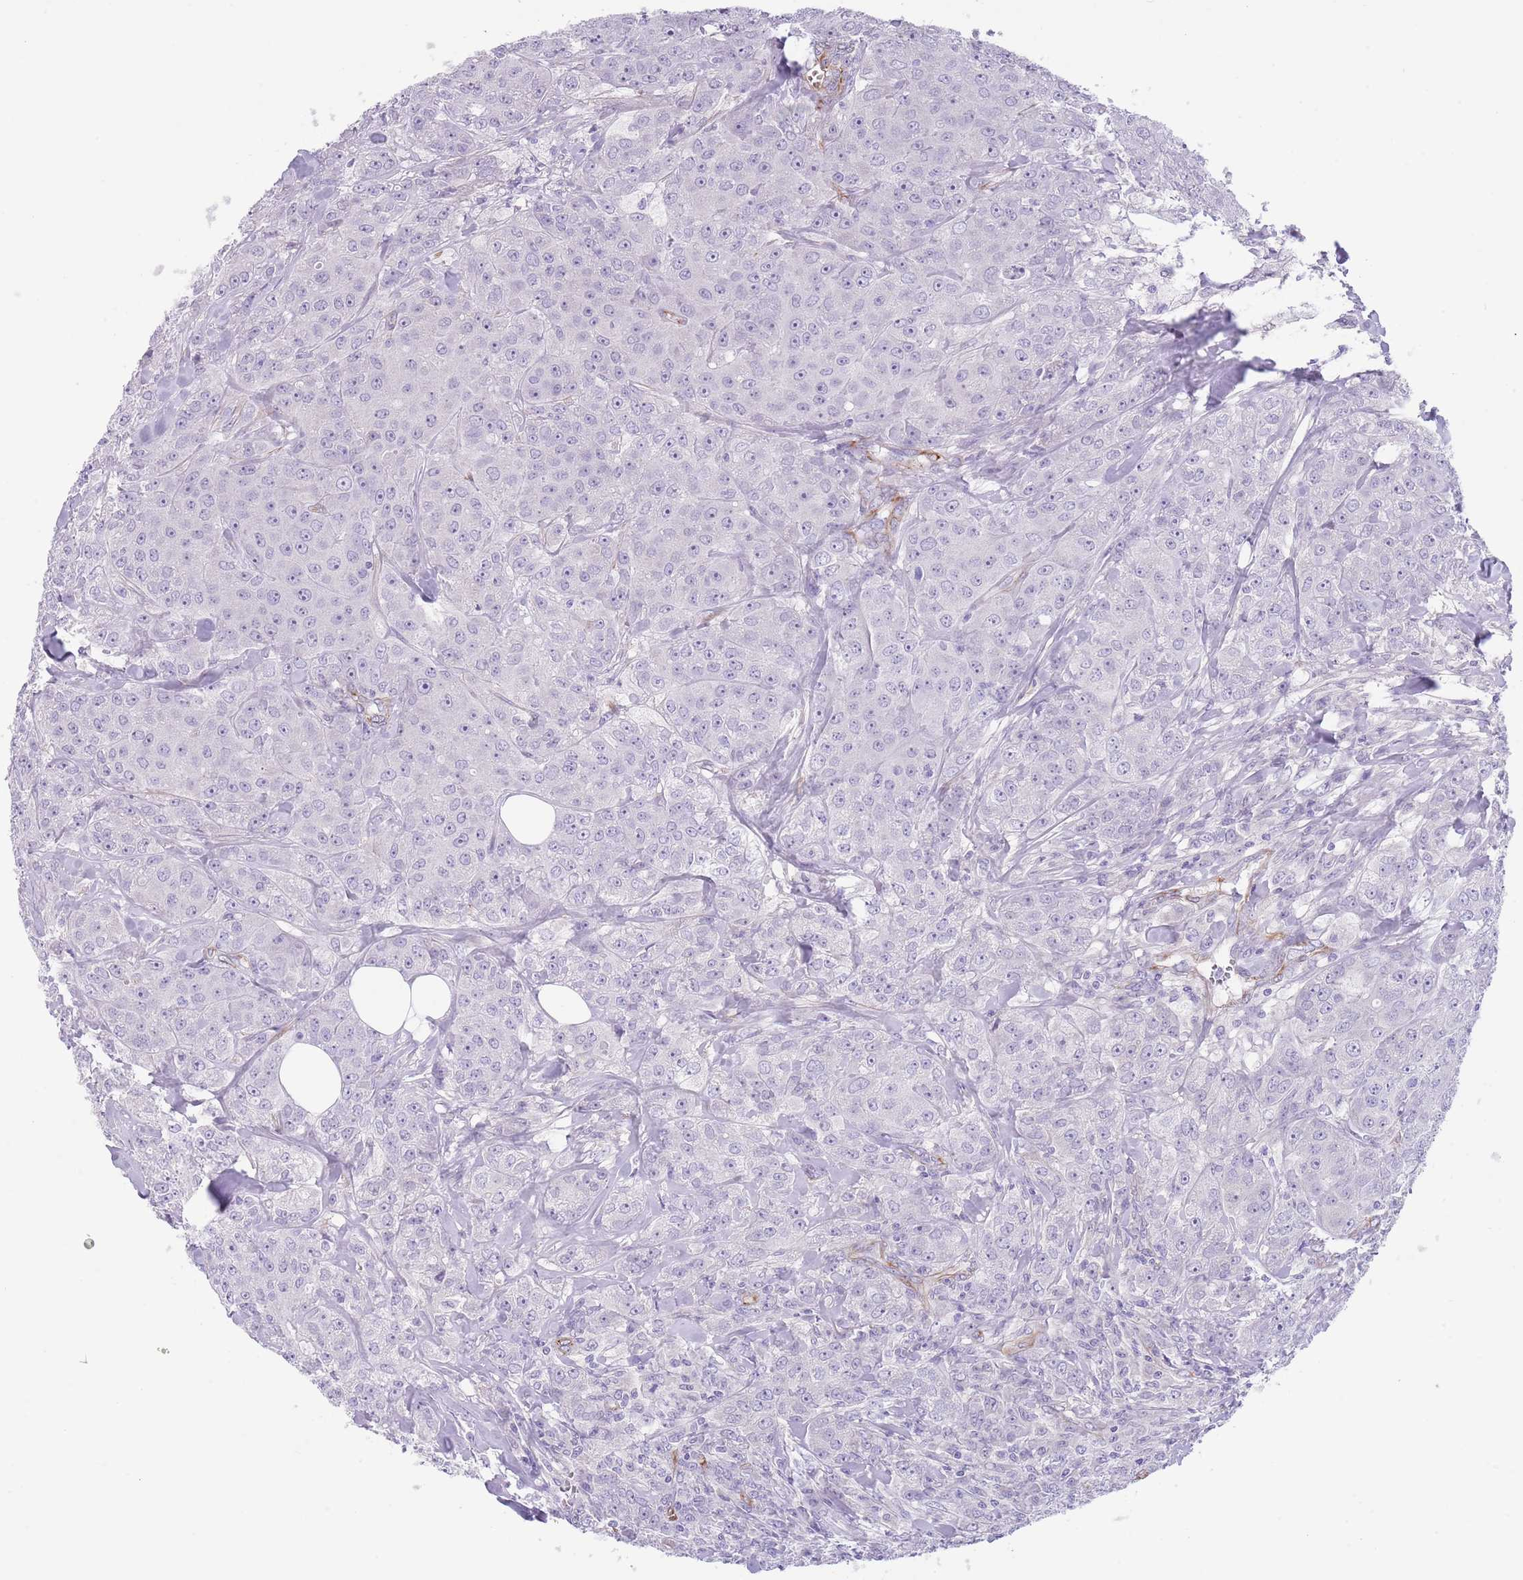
{"staining": {"intensity": "negative", "quantity": "none", "location": "none"}, "tissue": "breast cancer", "cell_type": "Tumor cells", "image_type": "cancer", "snomed": [{"axis": "morphology", "description": "Duct carcinoma"}, {"axis": "topography", "description": "Breast"}], "caption": "Immunohistochemistry histopathology image of neoplastic tissue: human breast cancer (intraductal carcinoma) stained with DAB (3,3'-diaminobenzidine) displays no significant protein staining in tumor cells.", "gene": "TSGA13", "patient": {"sex": "female", "age": 43}}